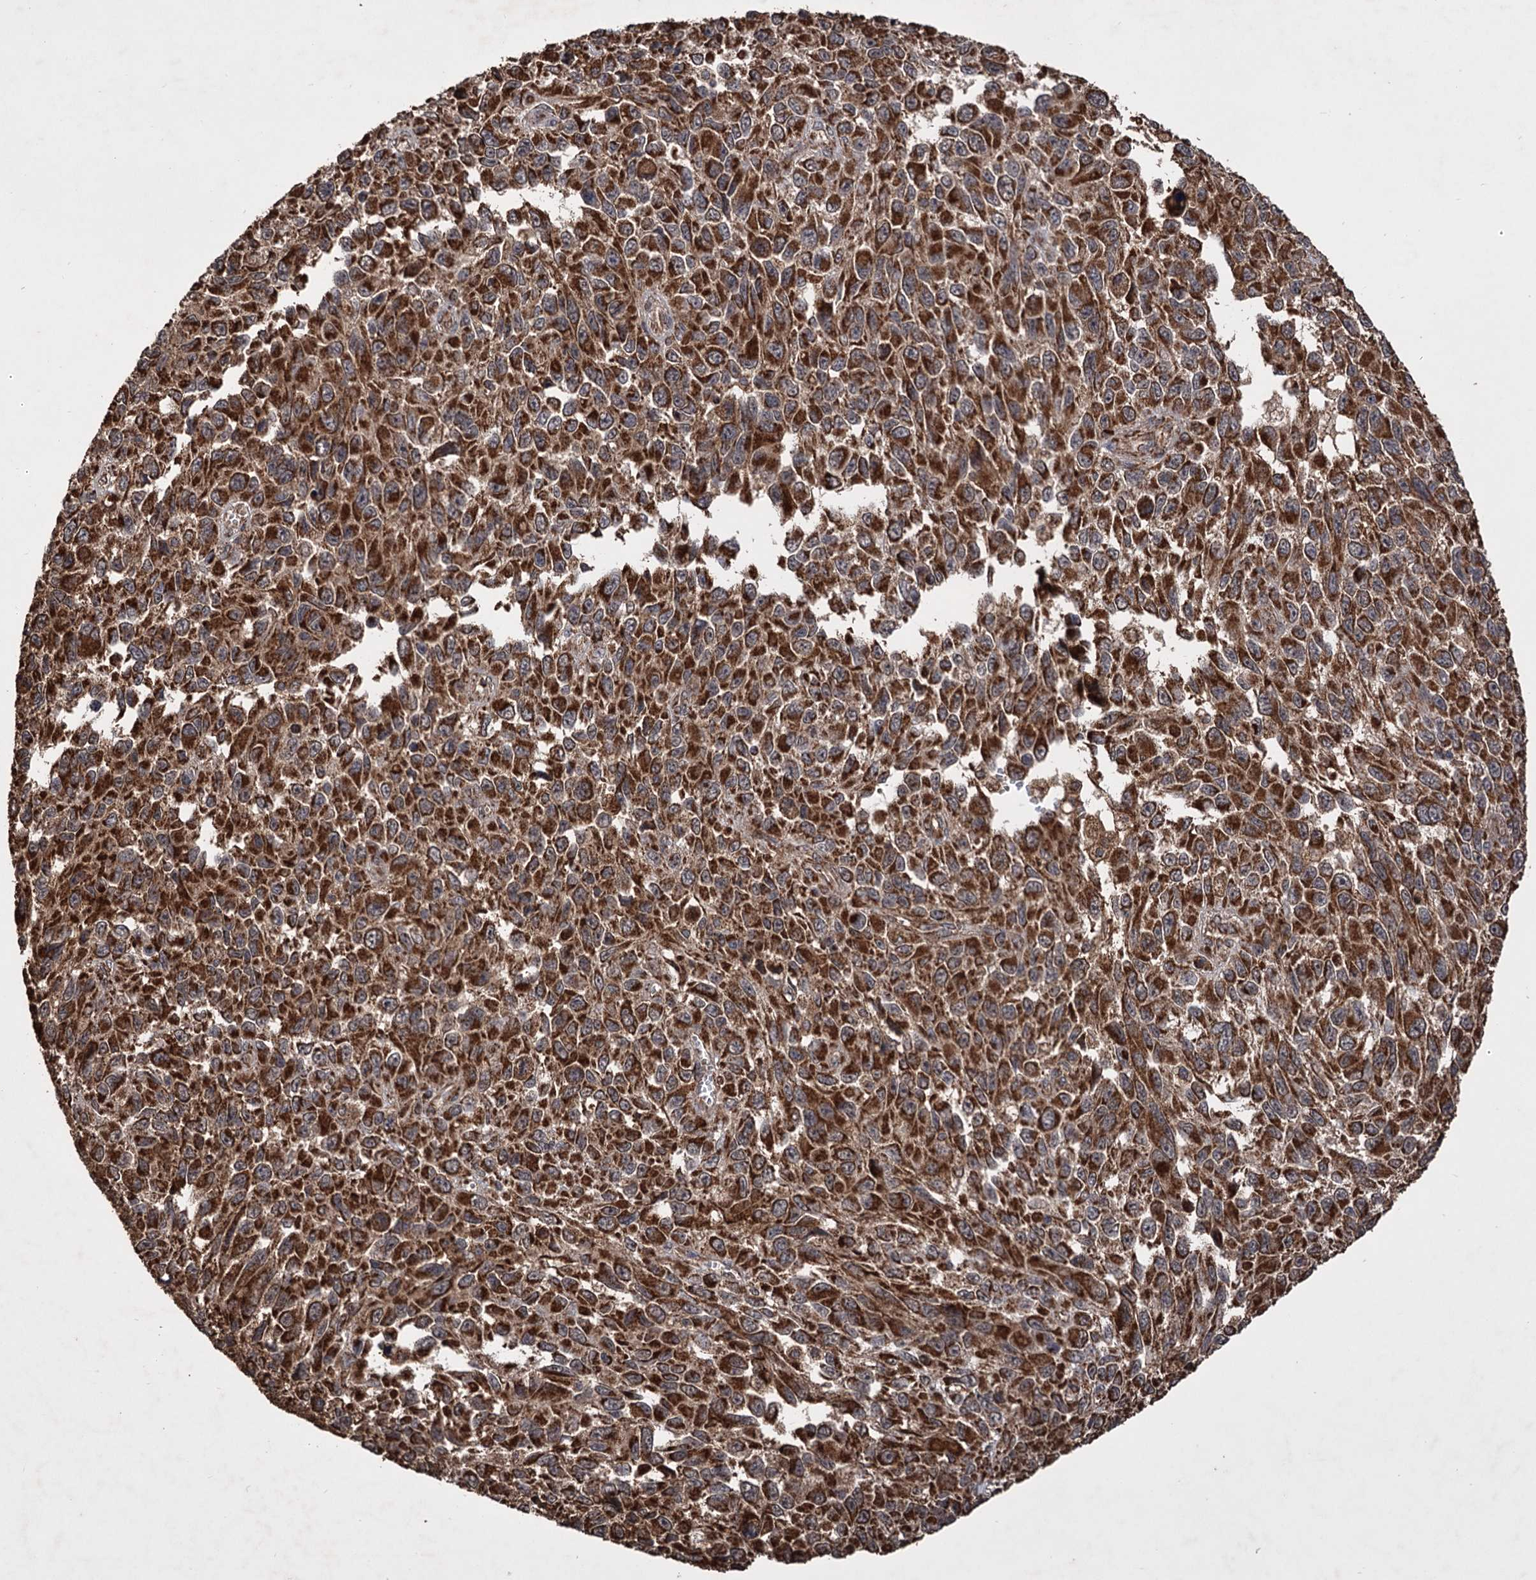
{"staining": {"intensity": "strong", "quantity": ">75%", "location": "cytoplasmic/membranous"}, "tissue": "melanoma", "cell_type": "Tumor cells", "image_type": "cancer", "snomed": [{"axis": "morphology", "description": "Normal tissue, NOS"}, {"axis": "morphology", "description": "Malignant melanoma, NOS"}, {"axis": "topography", "description": "Skin"}], "caption": "Tumor cells reveal high levels of strong cytoplasmic/membranous staining in approximately >75% of cells in malignant melanoma.", "gene": "IPO4", "patient": {"sex": "female", "age": 96}}